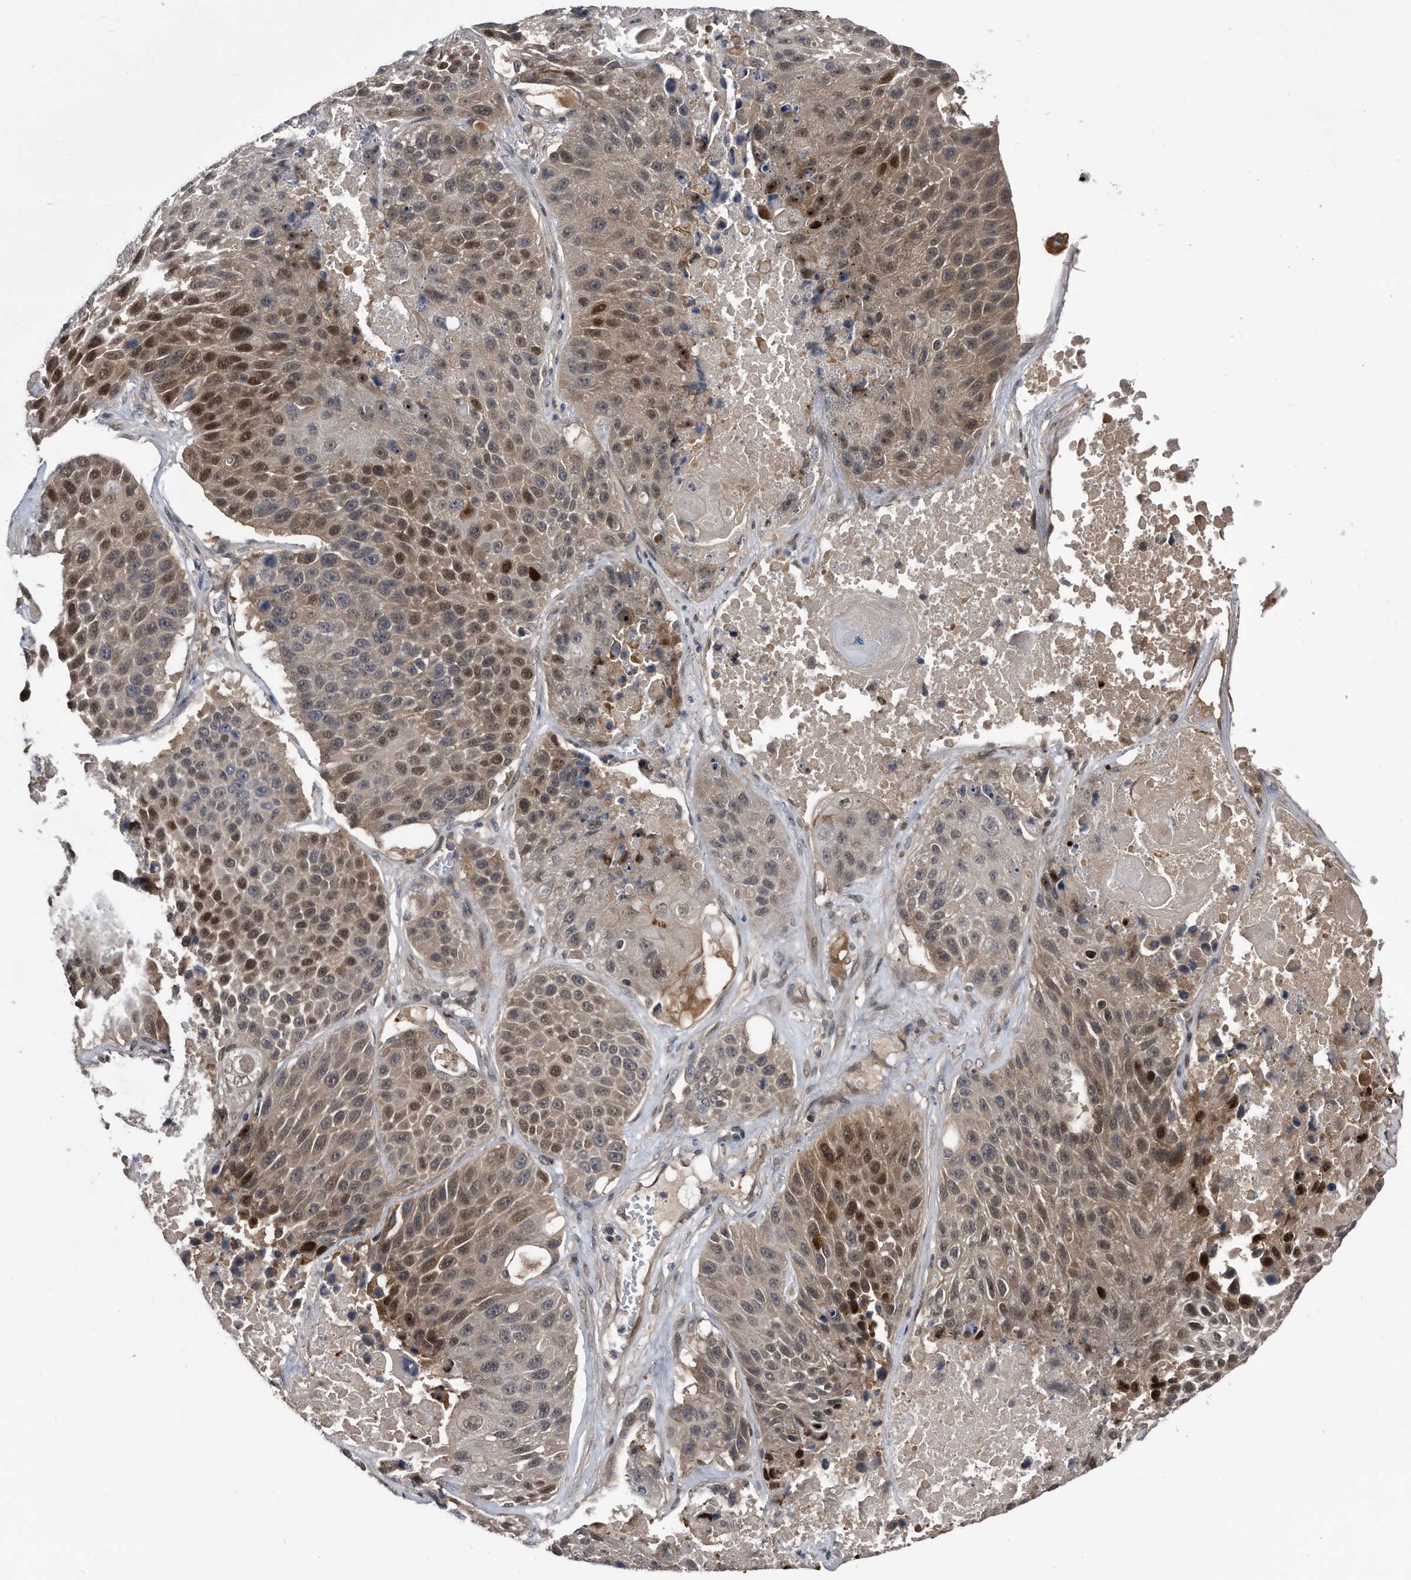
{"staining": {"intensity": "moderate", "quantity": "25%-75%", "location": "cytoplasmic/membranous,nuclear"}, "tissue": "lung cancer", "cell_type": "Tumor cells", "image_type": "cancer", "snomed": [{"axis": "morphology", "description": "Squamous cell carcinoma, NOS"}, {"axis": "topography", "description": "Lung"}], "caption": "Moderate cytoplasmic/membranous and nuclear expression is appreciated in about 25%-75% of tumor cells in lung squamous cell carcinoma.", "gene": "RAD23B", "patient": {"sex": "male", "age": 61}}